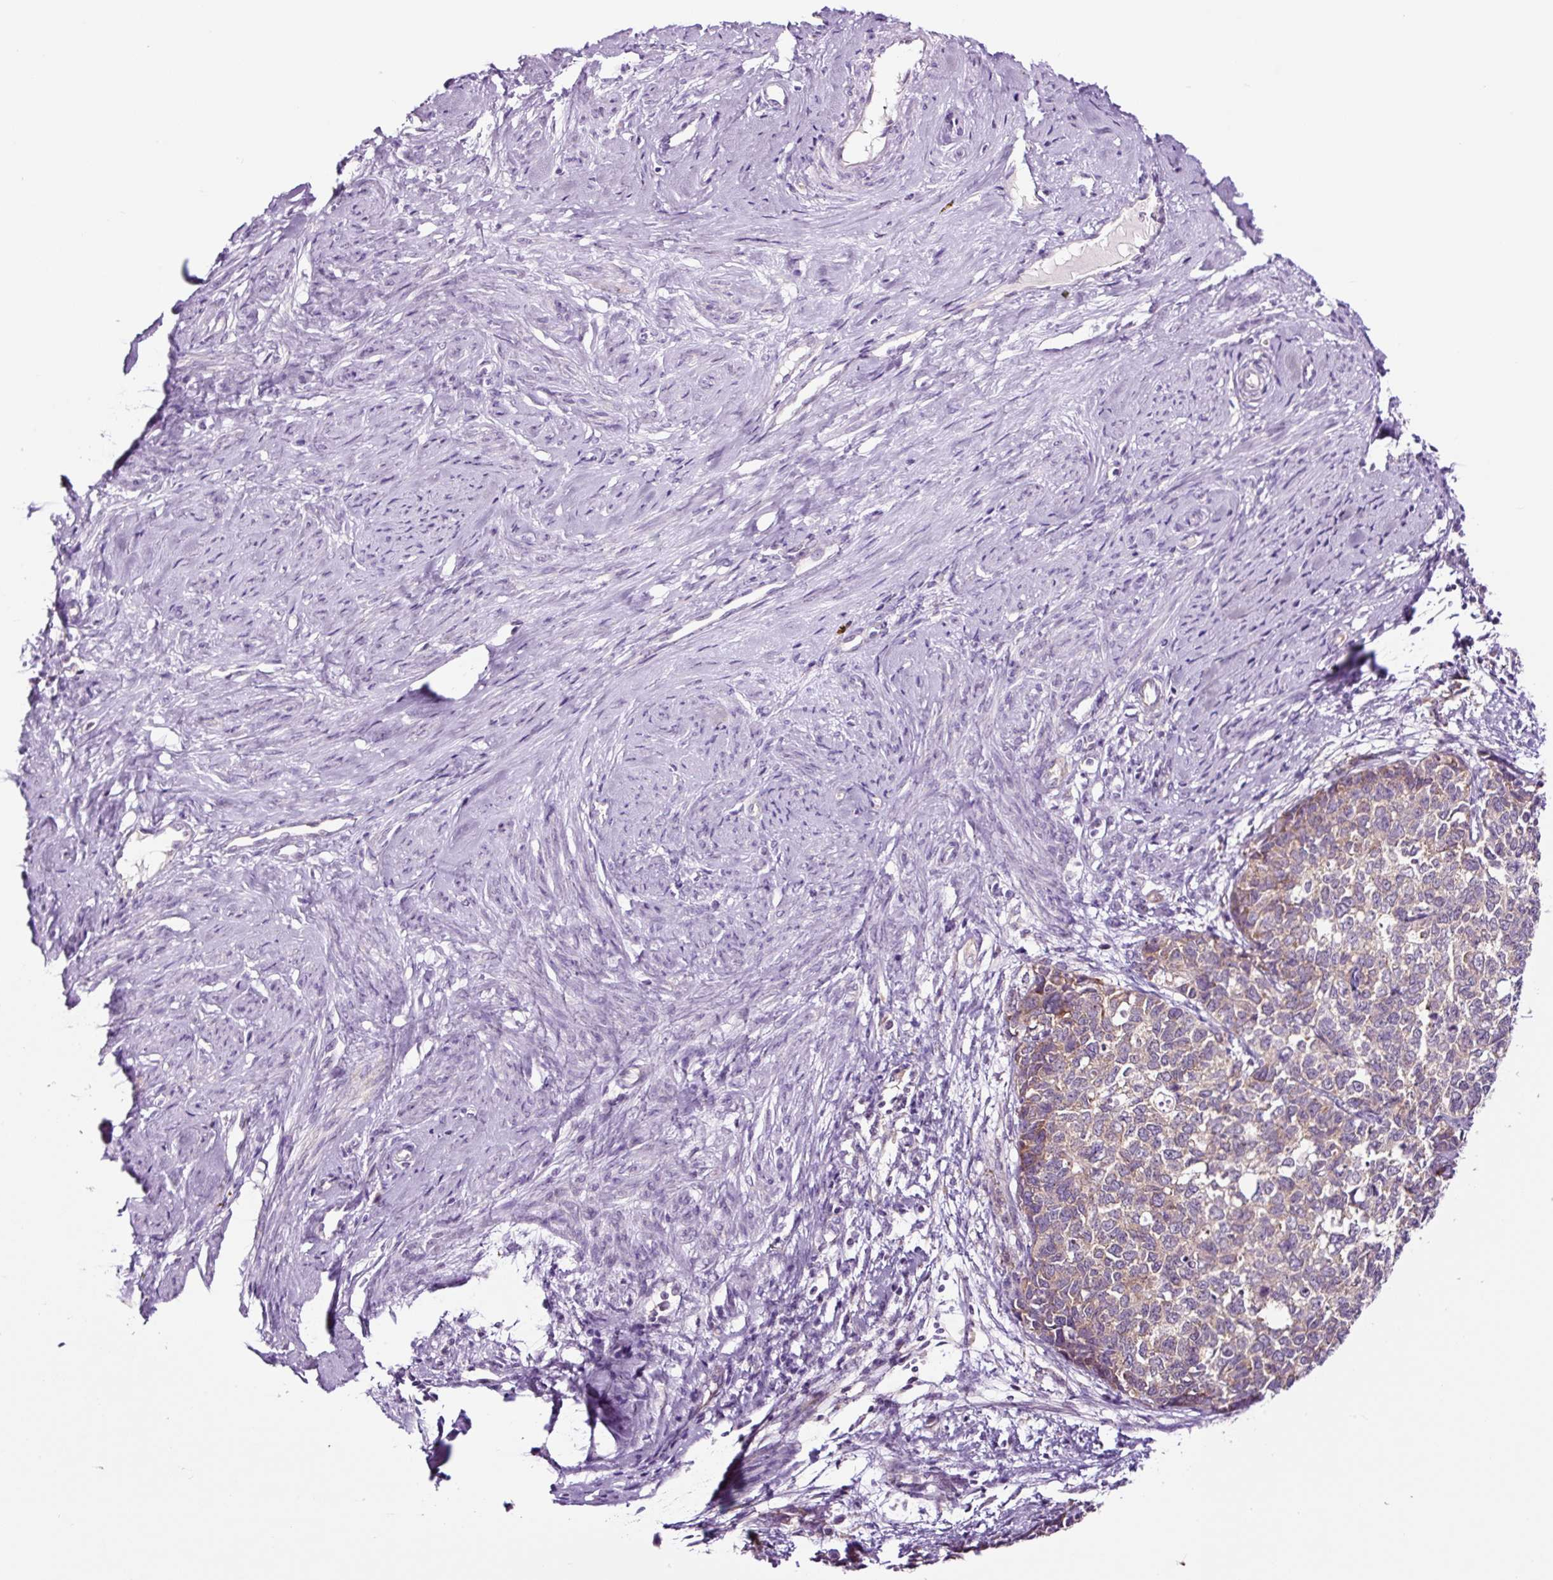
{"staining": {"intensity": "moderate", "quantity": "25%-75%", "location": "cytoplasmic/membranous"}, "tissue": "cervical cancer", "cell_type": "Tumor cells", "image_type": "cancer", "snomed": [{"axis": "morphology", "description": "Squamous cell carcinoma, NOS"}, {"axis": "topography", "description": "Cervix"}], "caption": "Approximately 25%-75% of tumor cells in human cervical cancer show moderate cytoplasmic/membranous protein staining as visualized by brown immunohistochemical staining.", "gene": "NOM1", "patient": {"sex": "female", "age": 63}}